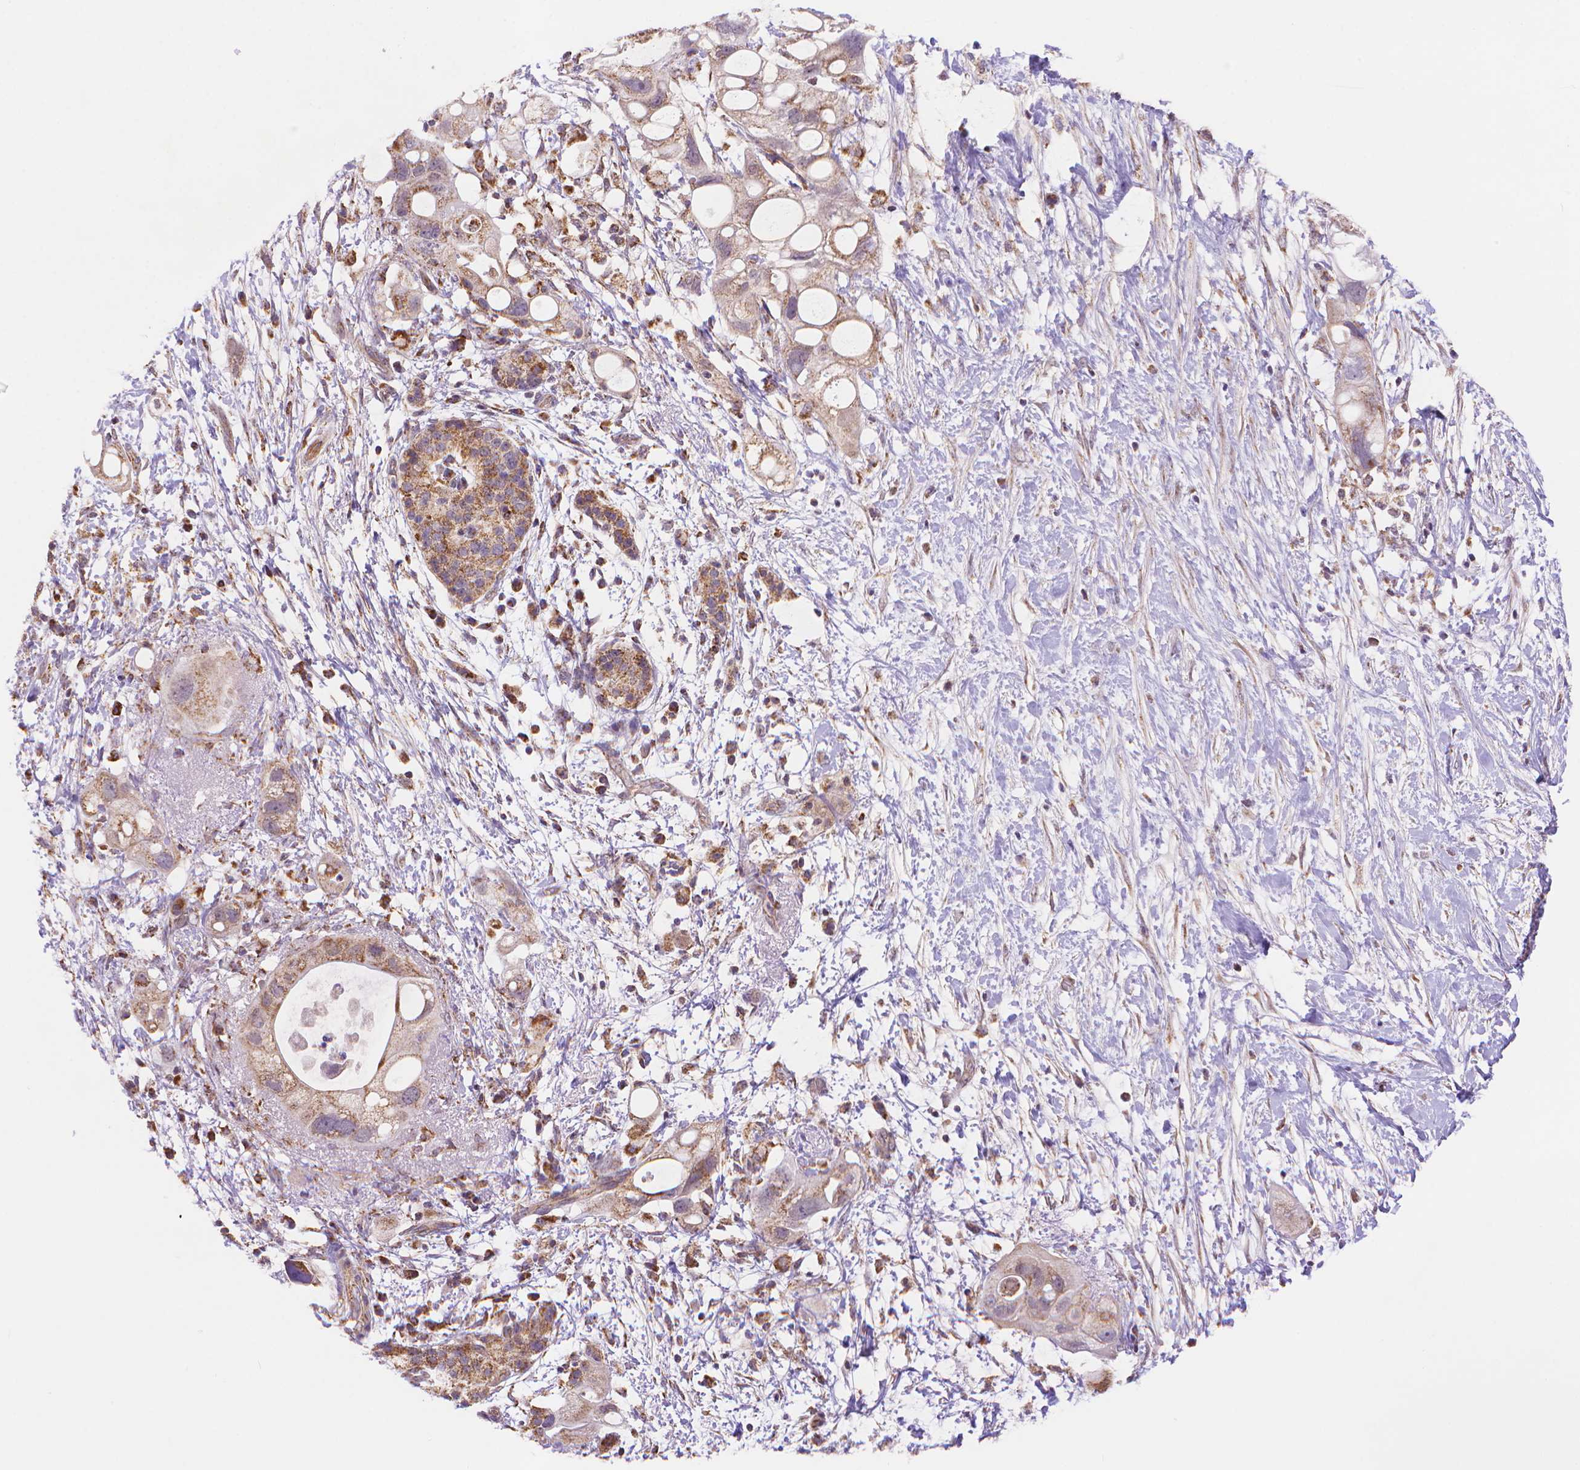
{"staining": {"intensity": "moderate", "quantity": ">75%", "location": "cytoplasmic/membranous"}, "tissue": "pancreatic cancer", "cell_type": "Tumor cells", "image_type": "cancer", "snomed": [{"axis": "morphology", "description": "Adenocarcinoma, NOS"}, {"axis": "topography", "description": "Pancreas"}], "caption": "Immunohistochemistry of human pancreatic adenocarcinoma exhibits medium levels of moderate cytoplasmic/membranous staining in approximately >75% of tumor cells. (DAB = brown stain, brightfield microscopy at high magnification).", "gene": "CYYR1", "patient": {"sex": "female", "age": 72}}